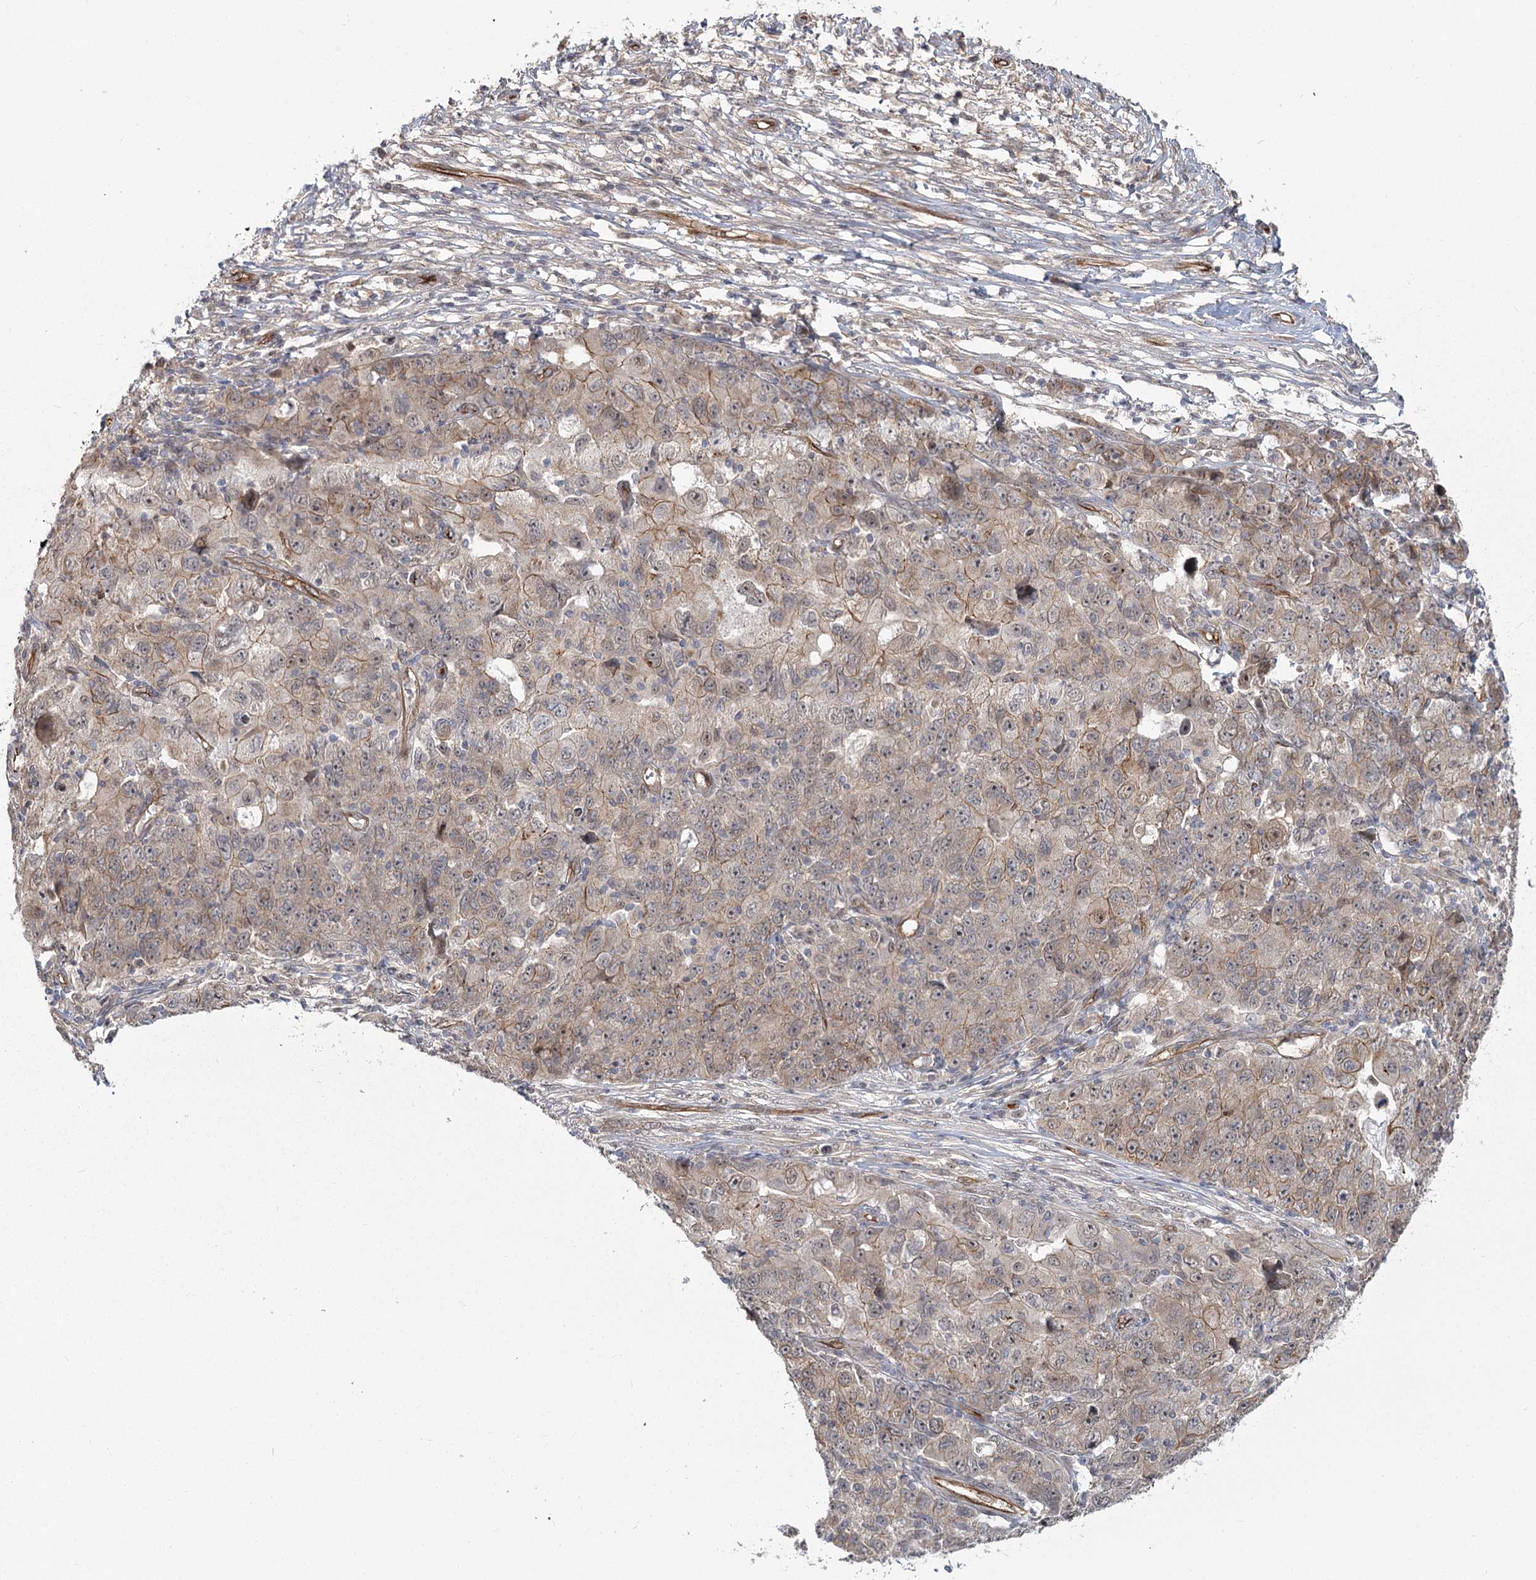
{"staining": {"intensity": "weak", "quantity": "<25%", "location": "cytoplasmic/membranous"}, "tissue": "ovarian cancer", "cell_type": "Tumor cells", "image_type": "cancer", "snomed": [{"axis": "morphology", "description": "Carcinoma, endometroid"}, {"axis": "topography", "description": "Ovary"}], "caption": "This is an immunohistochemistry (IHC) histopathology image of human ovarian cancer (endometroid carcinoma). There is no staining in tumor cells.", "gene": "RPP14", "patient": {"sex": "female", "age": 42}}